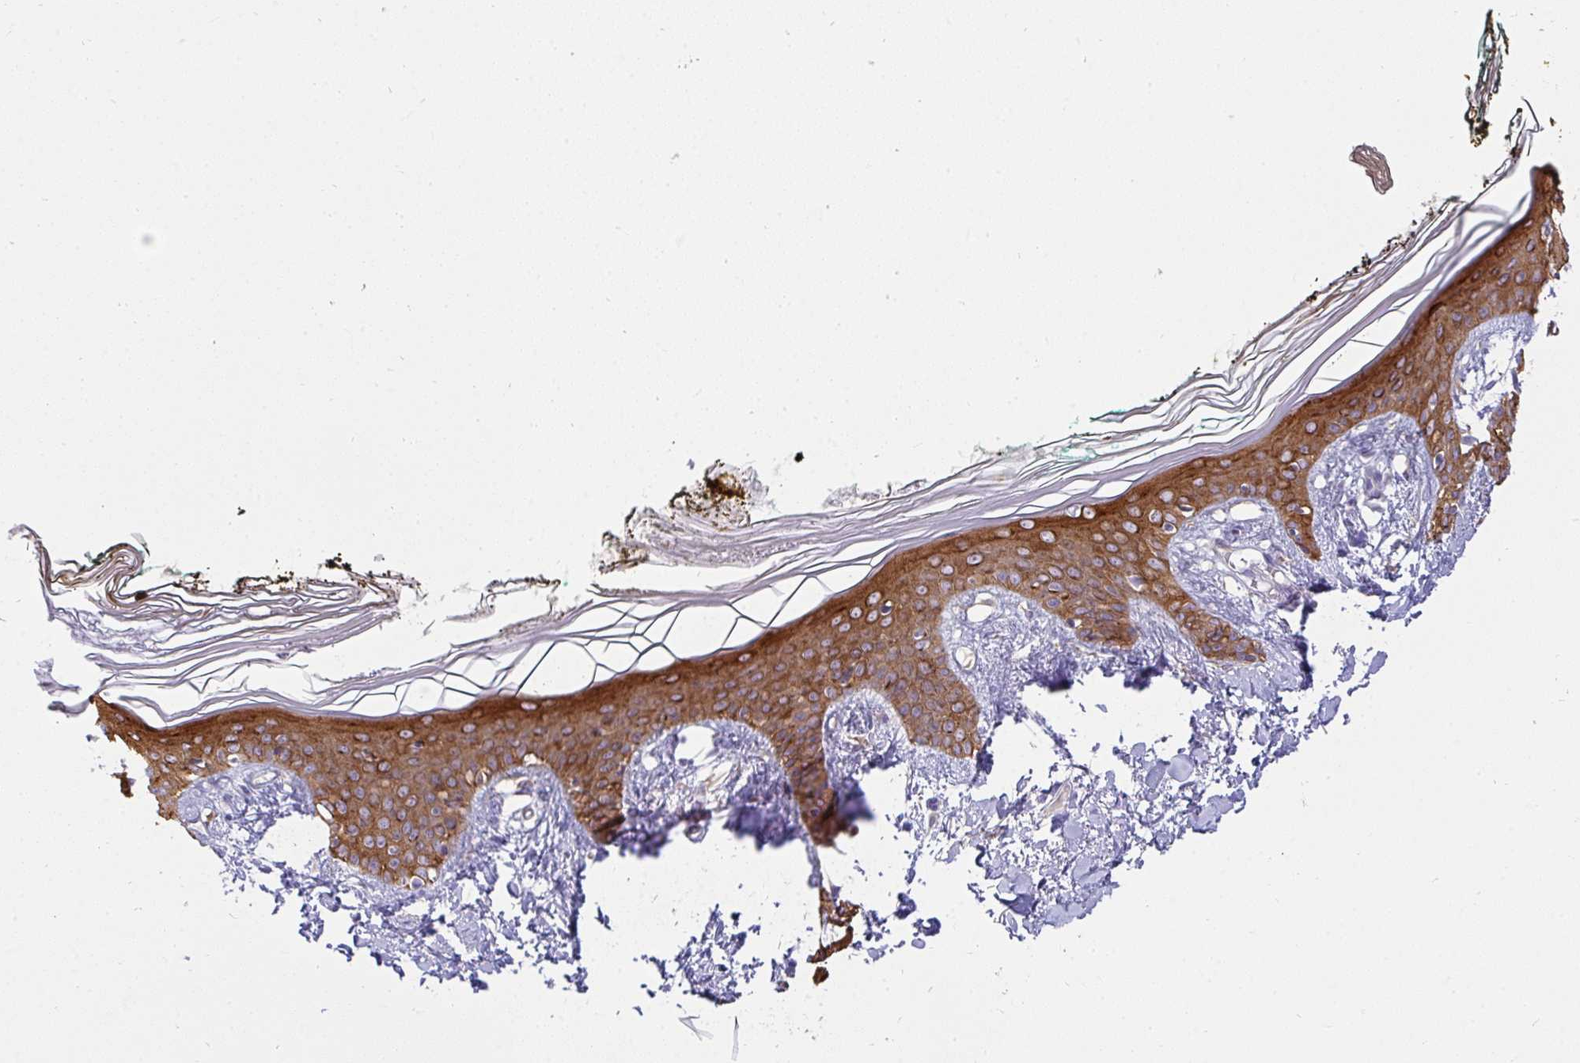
{"staining": {"intensity": "negative", "quantity": "none", "location": "none"}, "tissue": "skin", "cell_type": "Fibroblasts", "image_type": "normal", "snomed": [{"axis": "morphology", "description": "Normal tissue, NOS"}, {"axis": "topography", "description": "Skin"}], "caption": "Immunohistochemistry of unremarkable human skin reveals no positivity in fibroblasts.", "gene": "AK5", "patient": {"sex": "female", "age": 34}}